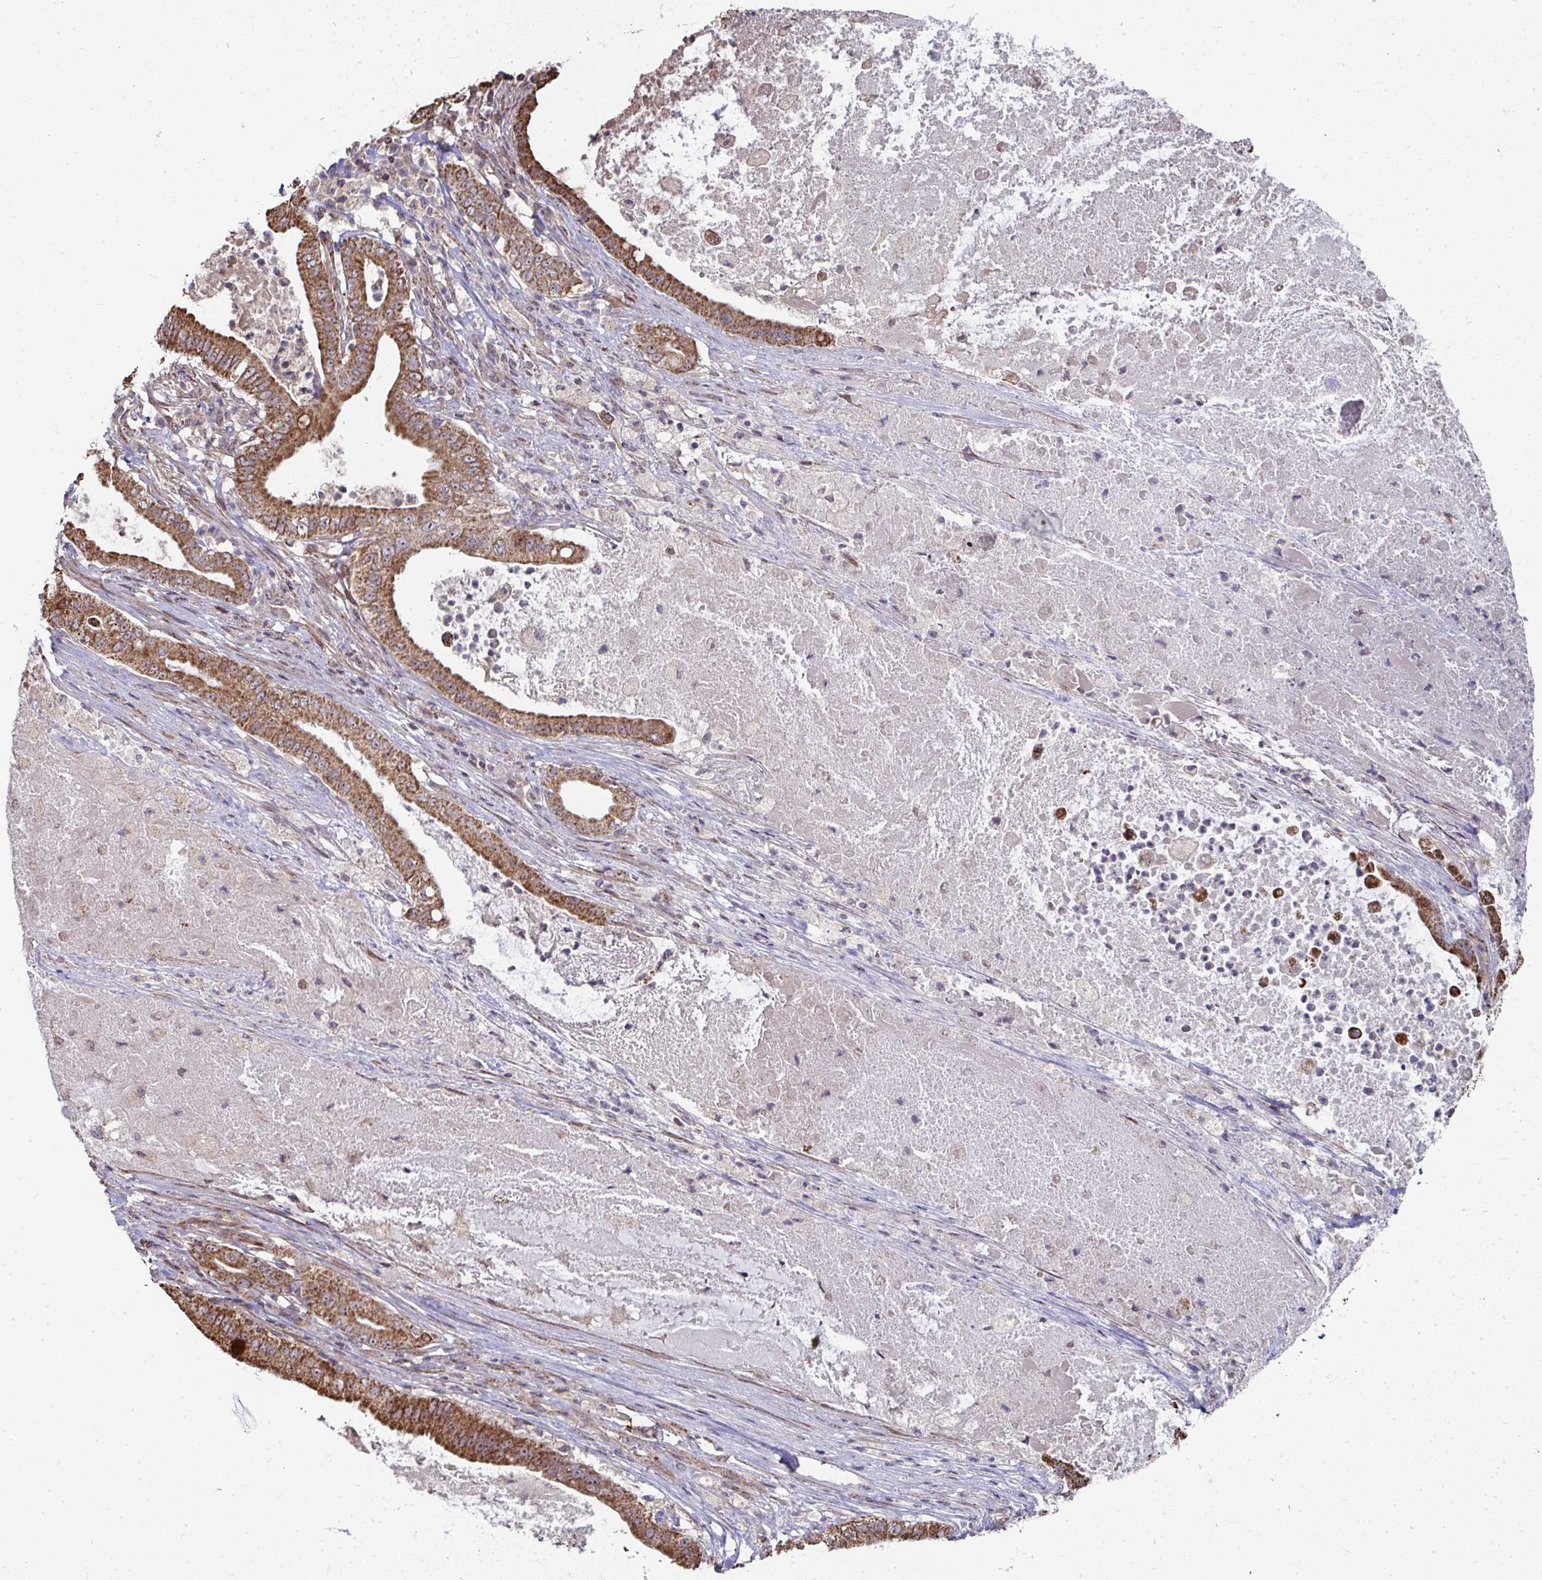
{"staining": {"intensity": "strong", "quantity": ">75%", "location": "cytoplasmic/membranous"}, "tissue": "pancreatic cancer", "cell_type": "Tumor cells", "image_type": "cancer", "snomed": [{"axis": "morphology", "description": "Adenocarcinoma, NOS"}, {"axis": "topography", "description": "Pancreas"}], "caption": "Adenocarcinoma (pancreatic) stained for a protein exhibits strong cytoplasmic/membranous positivity in tumor cells.", "gene": "AGTPBP1", "patient": {"sex": "male", "age": 71}}